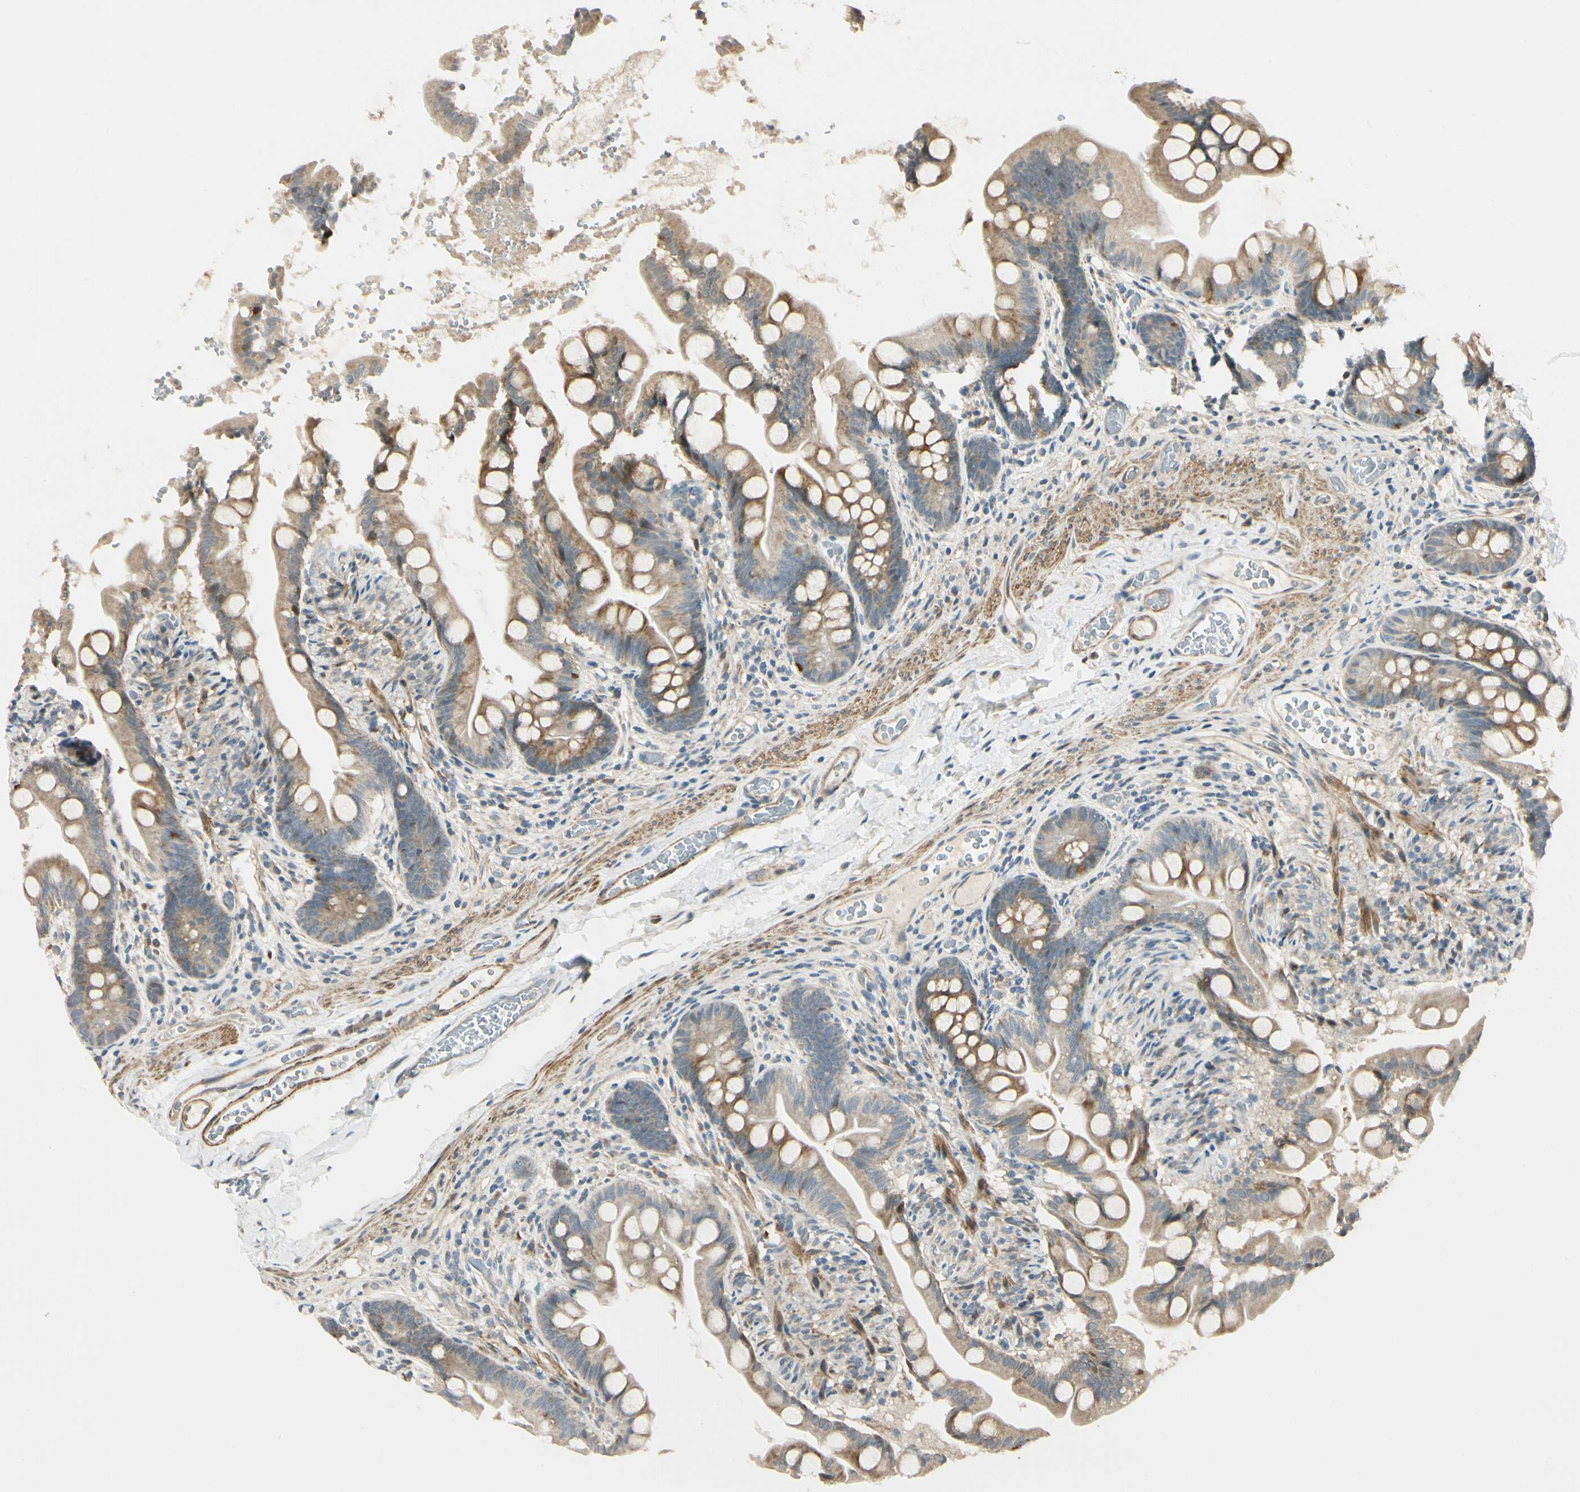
{"staining": {"intensity": "moderate", "quantity": ">75%", "location": "cytoplasmic/membranous"}, "tissue": "small intestine", "cell_type": "Glandular cells", "image_type": "normal", "snomed": [{"axis": "morphology", "description": "Normal tissue, NOS"}, {"axis": "topography", "description": "Small intestine"}], "caption": "Protein analysis of normal small intestine shows moderate cytoplasmic/membranous expression in about >75% of glandular cells. The staining was performed using DAB, with brown indicating positive protein expression. Nuclei are stained blue with hematoxylin.", "gene": "P4HA3", "patient": {"sex": "female", "age": 56}}